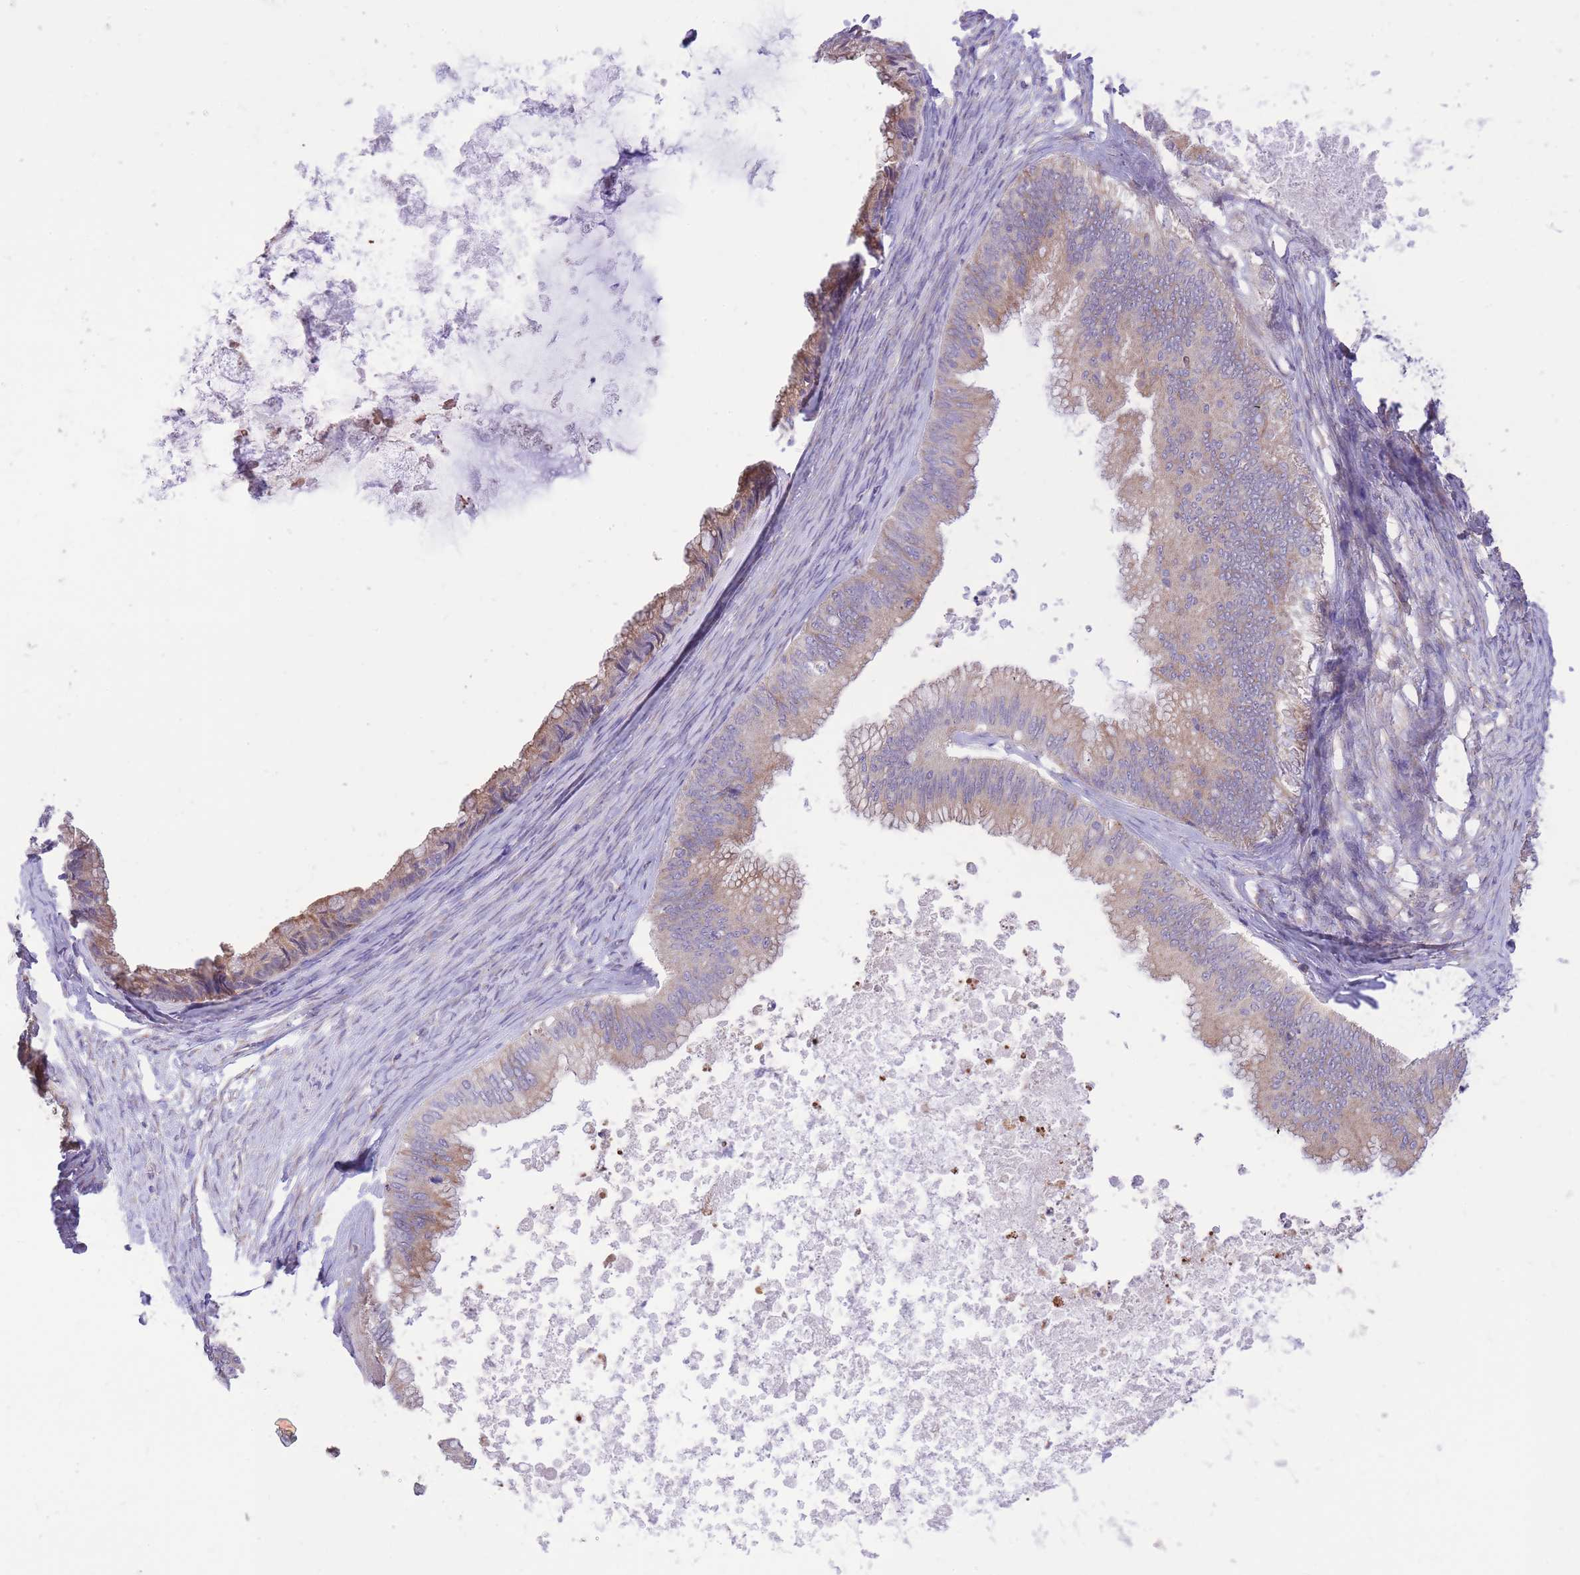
{"staining": {"intensity": "weak", "quantity": "25%-75%", "location": "cytoplasmic/membranous"}, "tissue": "ovarian cancer", "cell_type": "Tumor cells", "image_type": "cancer", "snomed": [{"axis": "morphology", "description": "Cystadenocarcinoma, mucinous, NOS"}, {"axis": "topography", "description": "Ovary"}], "caption": "Protein positivity by IHC demonstrates weak cytoplasmic/membranous positivity in approximately 25%-75% of tumor cells in ovarian cancer (mucinous cystadenocarcinoma).", "gene": "TOPAZ1", "patient": {"sex": "female", "age": 35}}